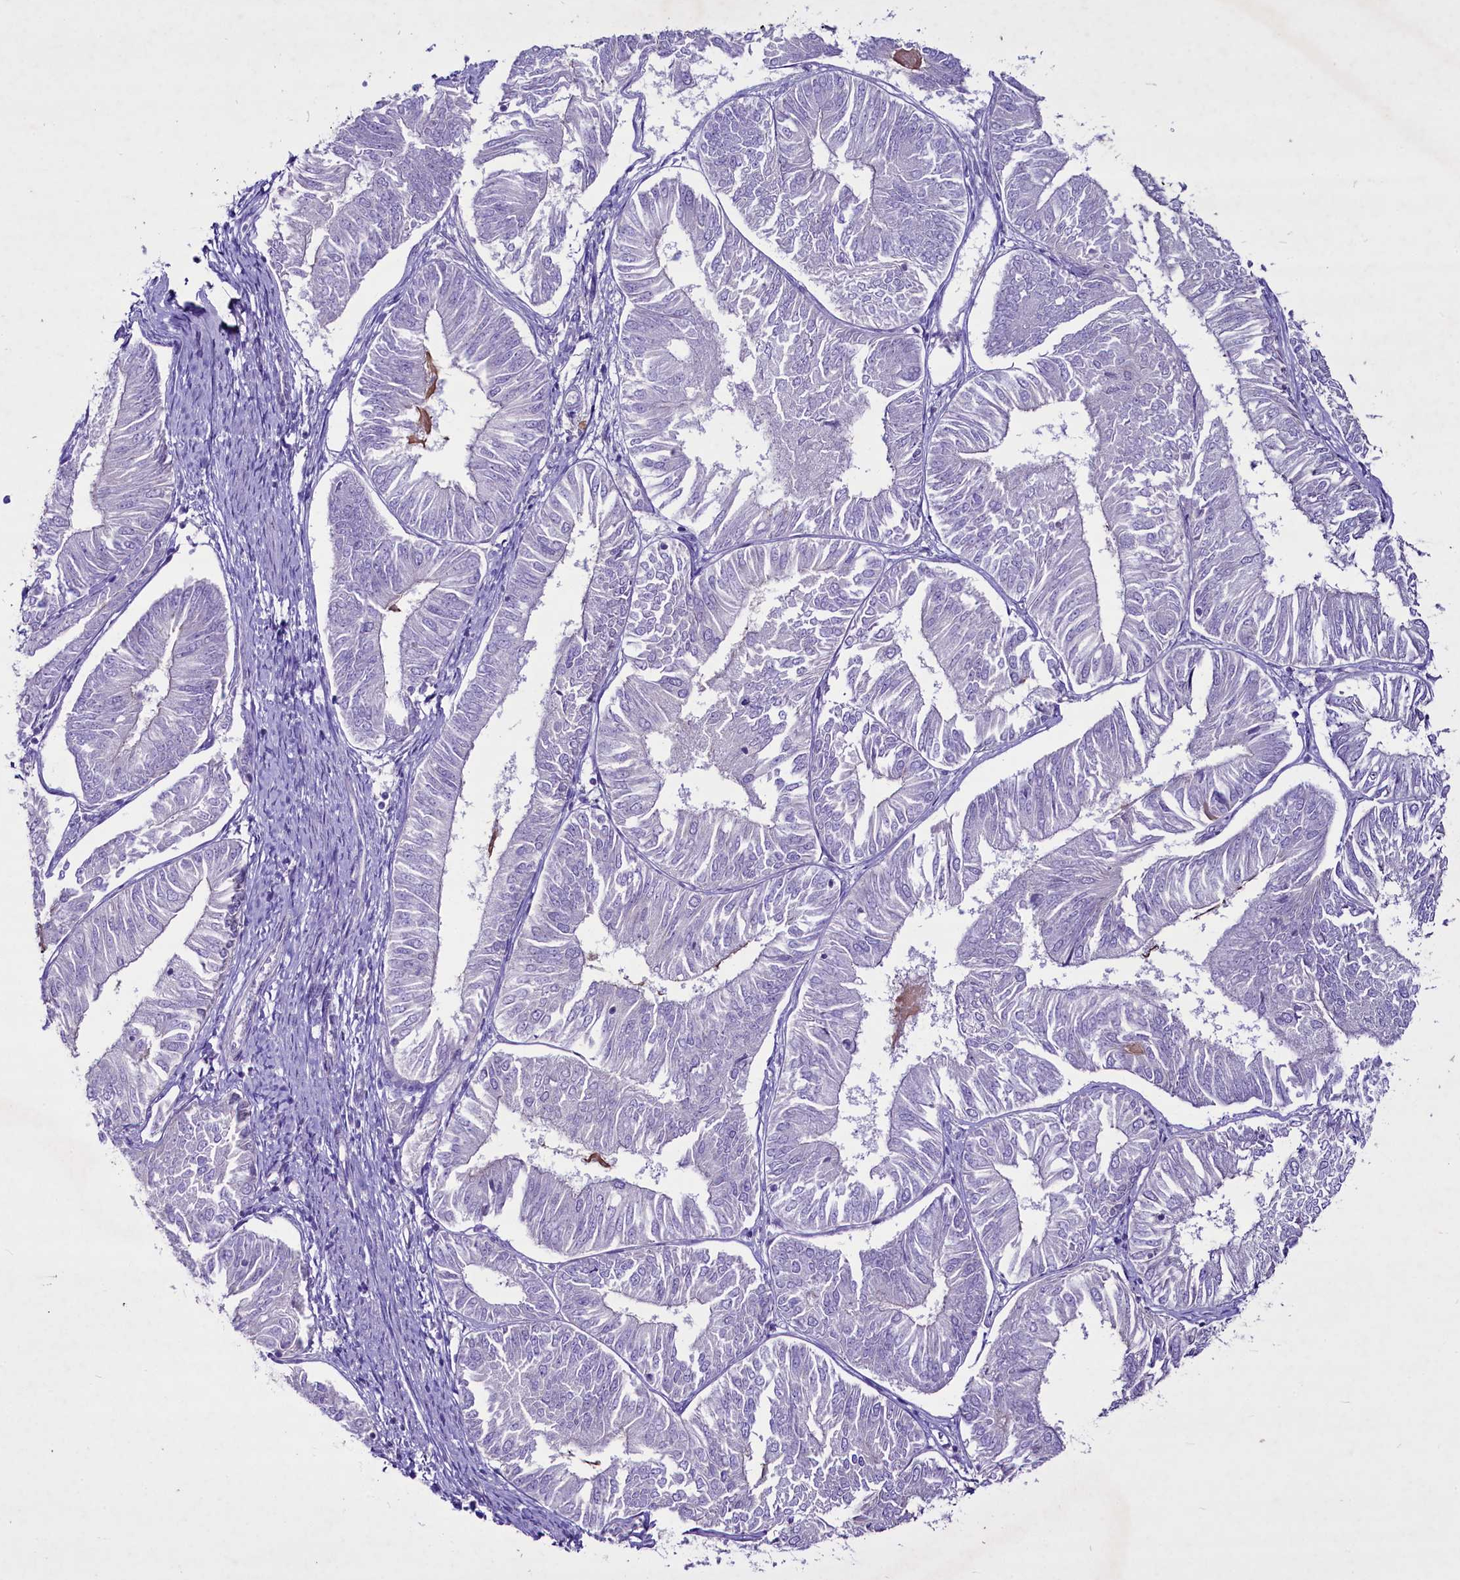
{"staining": {"intensity": "negative", "quantity": "none", "location": "none"}, "tissue": "endometrial cancer", "cell_type": "Tumor cells", "image_type": "cancer", "snomed": [{"axis": "morphology", "description": "Adenocarcinoma, NOS"}, {"axis": "topography", "description": "Endometrium"}], "caption": "A histopathology image of endometrial cancer (adenocarcinoma) stained for a protein demonstrates no brown staining in tumor cells.", "gene": "FAM209B", "patient": {"sex": "female", "age": 58}}